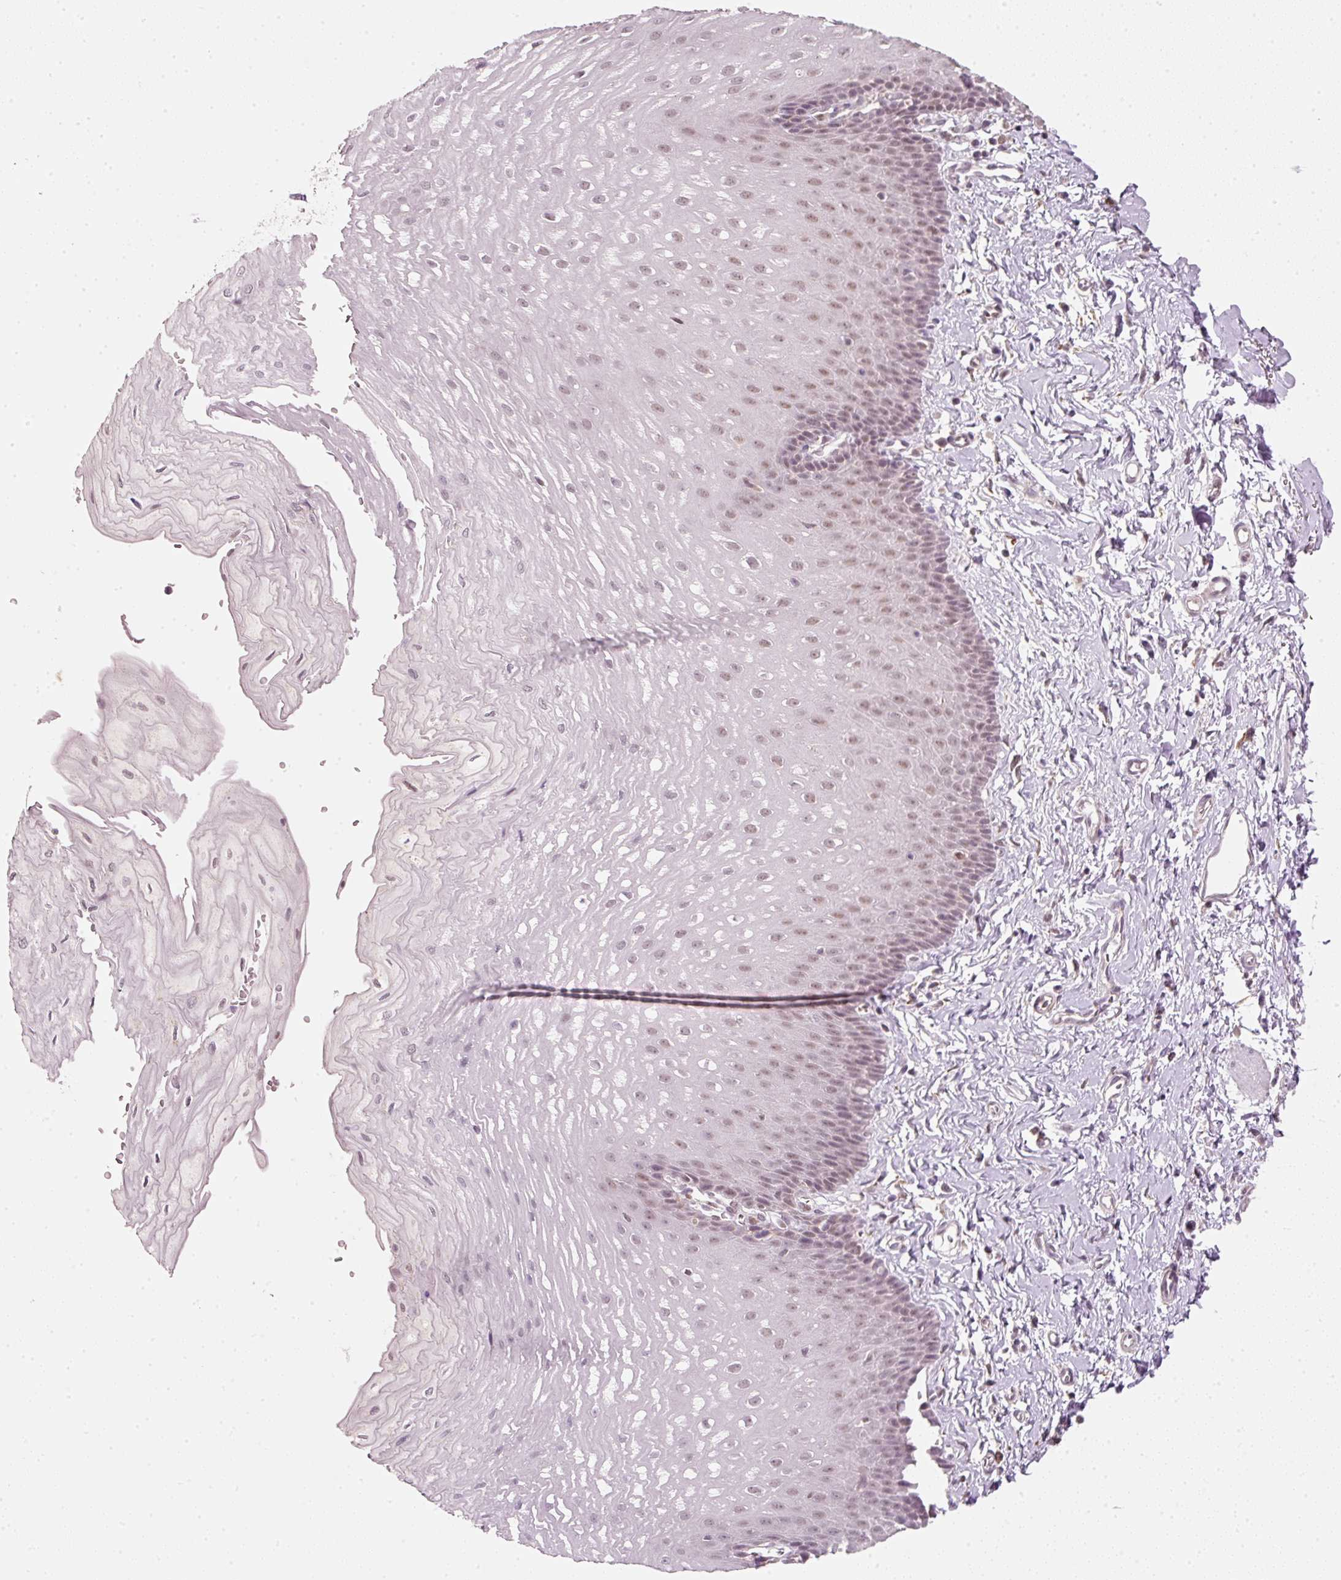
{"staining": {"intensity": "moderate", "quantity": "25%-75%", "location": "nuclear"}, "tissue": "esophagus", "cell_type": "Squamous epithelial cells", "image_type": "normal", "snomed": [{"axis": "morphology", "description": "Normal tissue, NOS"}, {"axis": "topography", "description": "Esophagus"}], "caption": "Esophagus stained with immunohistochemistry (IHC) exhibits moderate nuclear positivity in approximately 25%-75% of squamous epithelial cells. (IHC, brightfield microscopy, high magnification).", "gene": "FSTL3", "patient": {"sex": "male", "age": 70}}